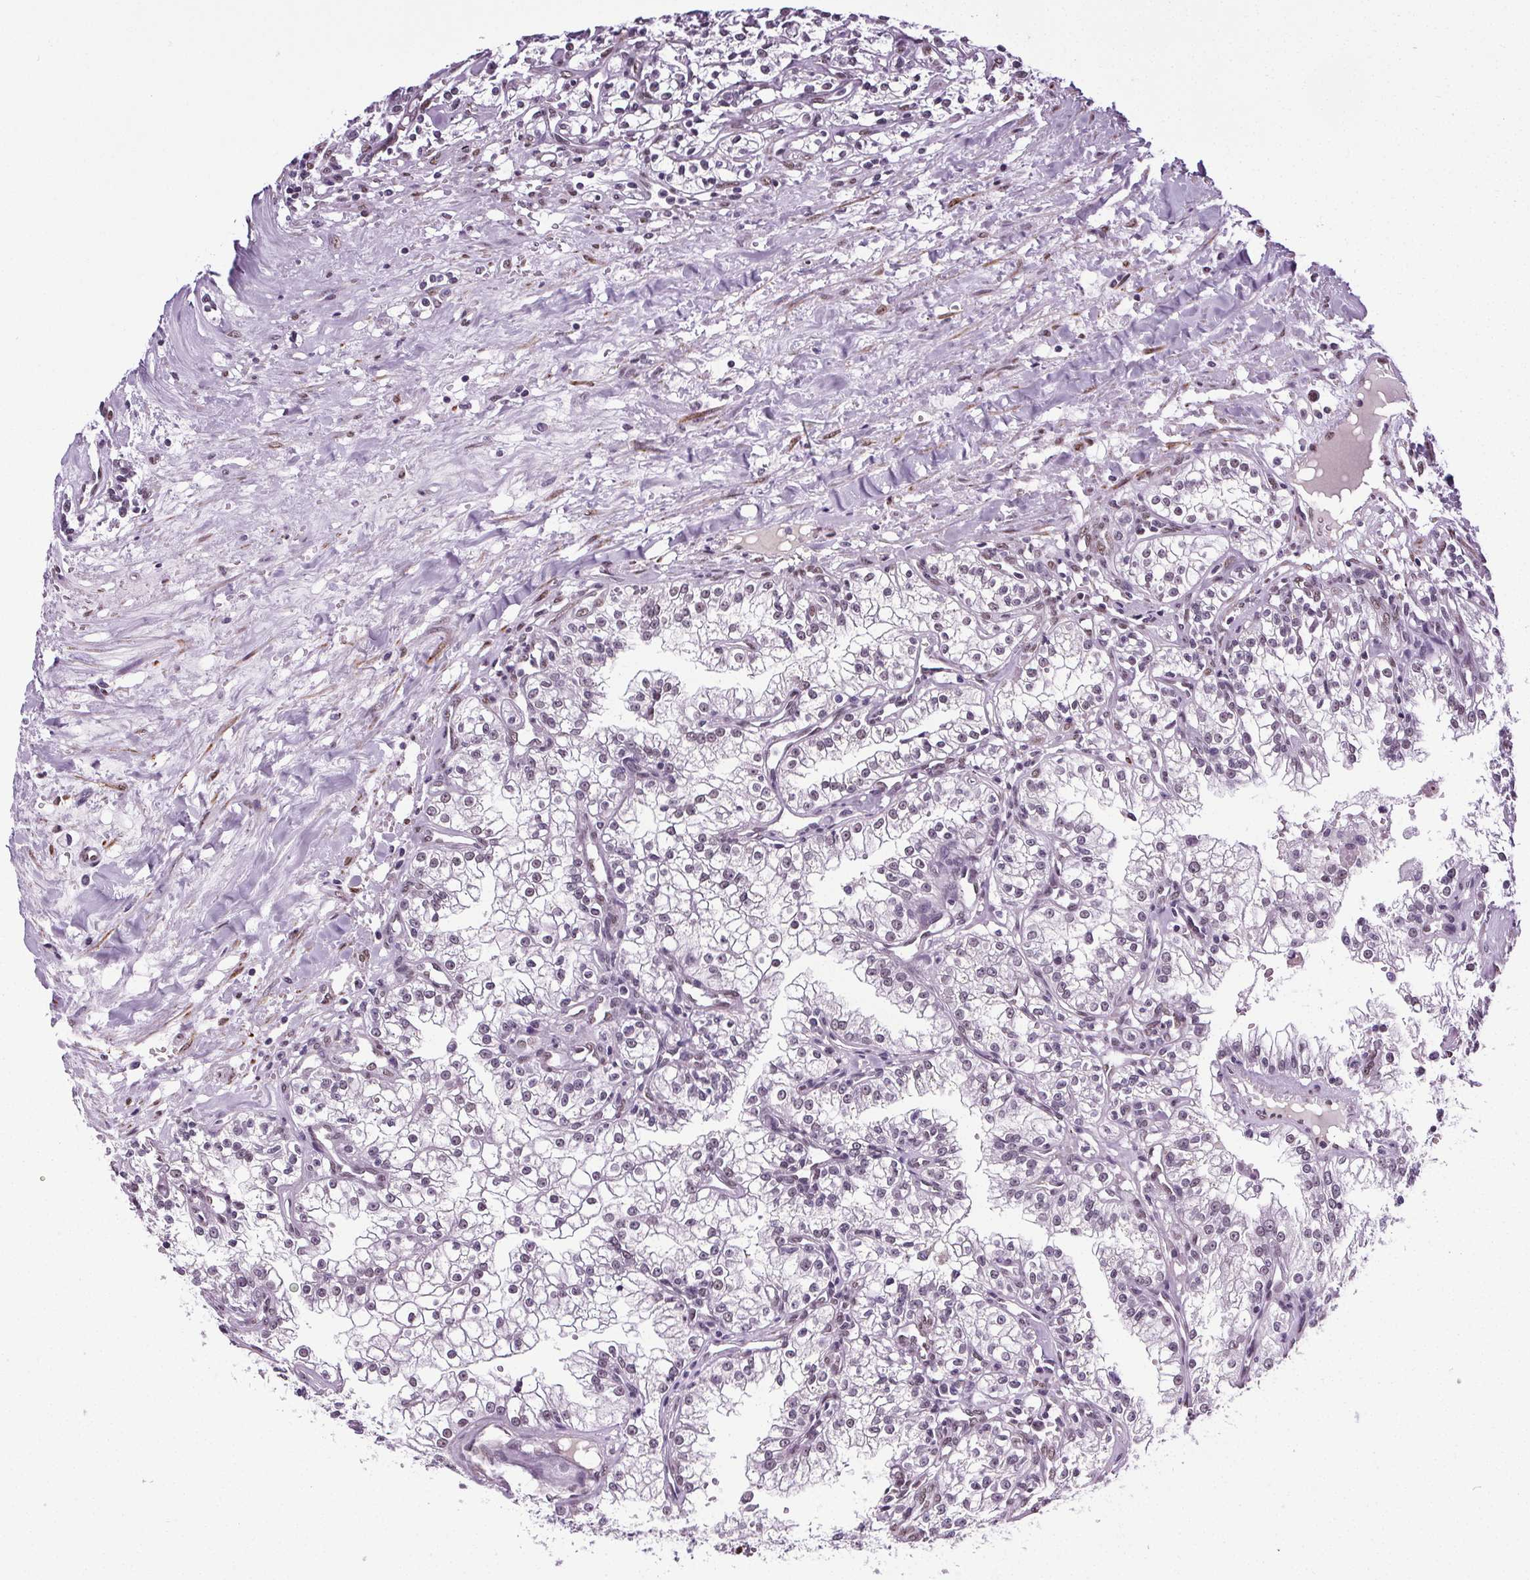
{"staining": {"intensity": "negative", "quantity": "none", "location": "none"}, "tissue": "renal cancer", "cell_type": "Tumor cells", "image_type": "cancer", "snomed": [{"axis": "morphology", "description": "Adenocarcinoma, NOS"}, {"axis": "topography", "description": "Kidney"}], "caption": "The immunohistochemistry image has no significant staining in tumor cells of renal cancer (adenocarcinoma) tissue.", "gene": "GP6", "patient": {"sex": "male", "age": 36}}